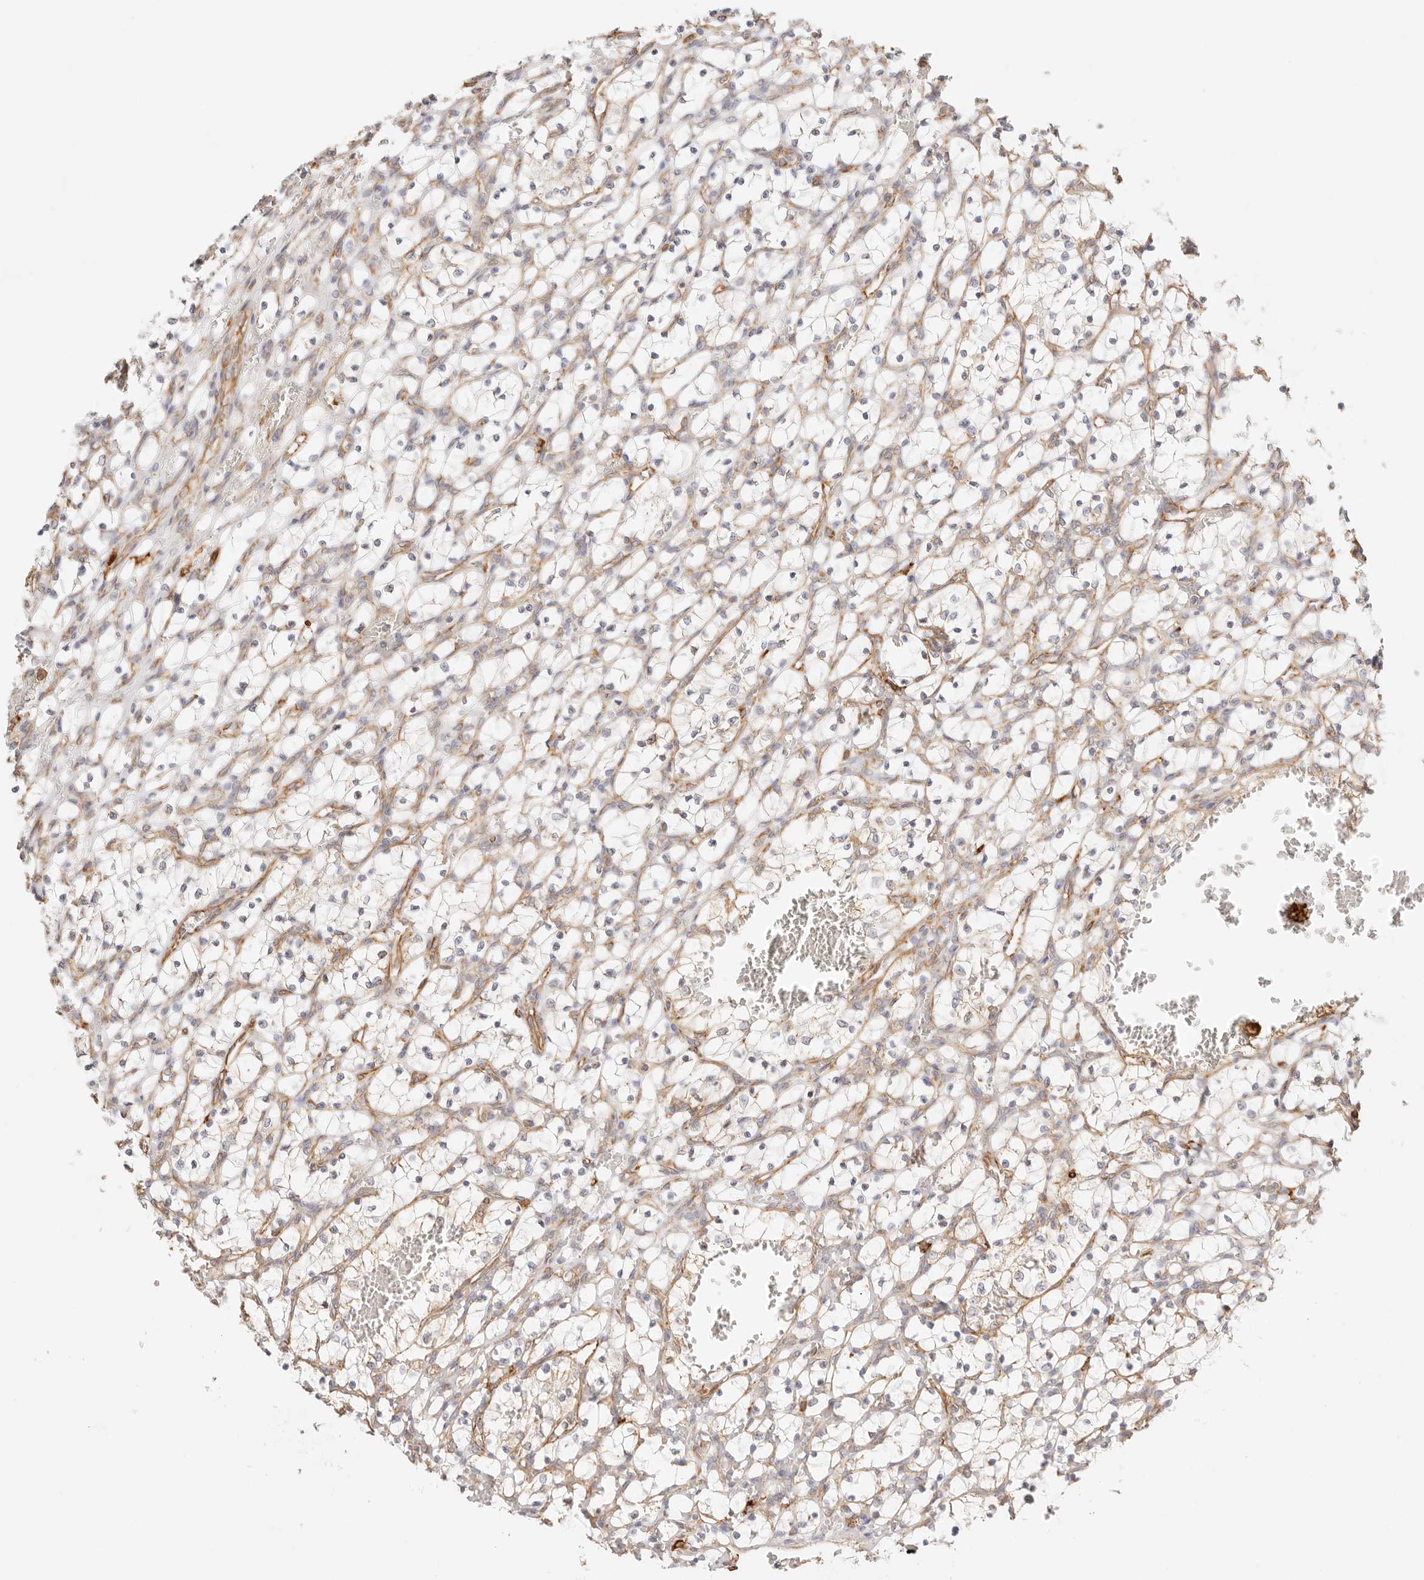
{"staining": {"intensity": "negative", "quantity": "none", "location": "none"}, "tissue": "renal cancer", "cell_type": "Tumor cells", "image_type": "cancer", "snomed": [{"axis": "morphology", "description": "Adenocarcinoma, NOS"}, {"axis": "topography", "description": "Kidney"}], "caption": "The histopathology image exhibits no staining of tumor cells in renal cancer (adenocarcinoma).", "gene": "ZC3H11A", "patient": {"sex": "female", "age": 69}}